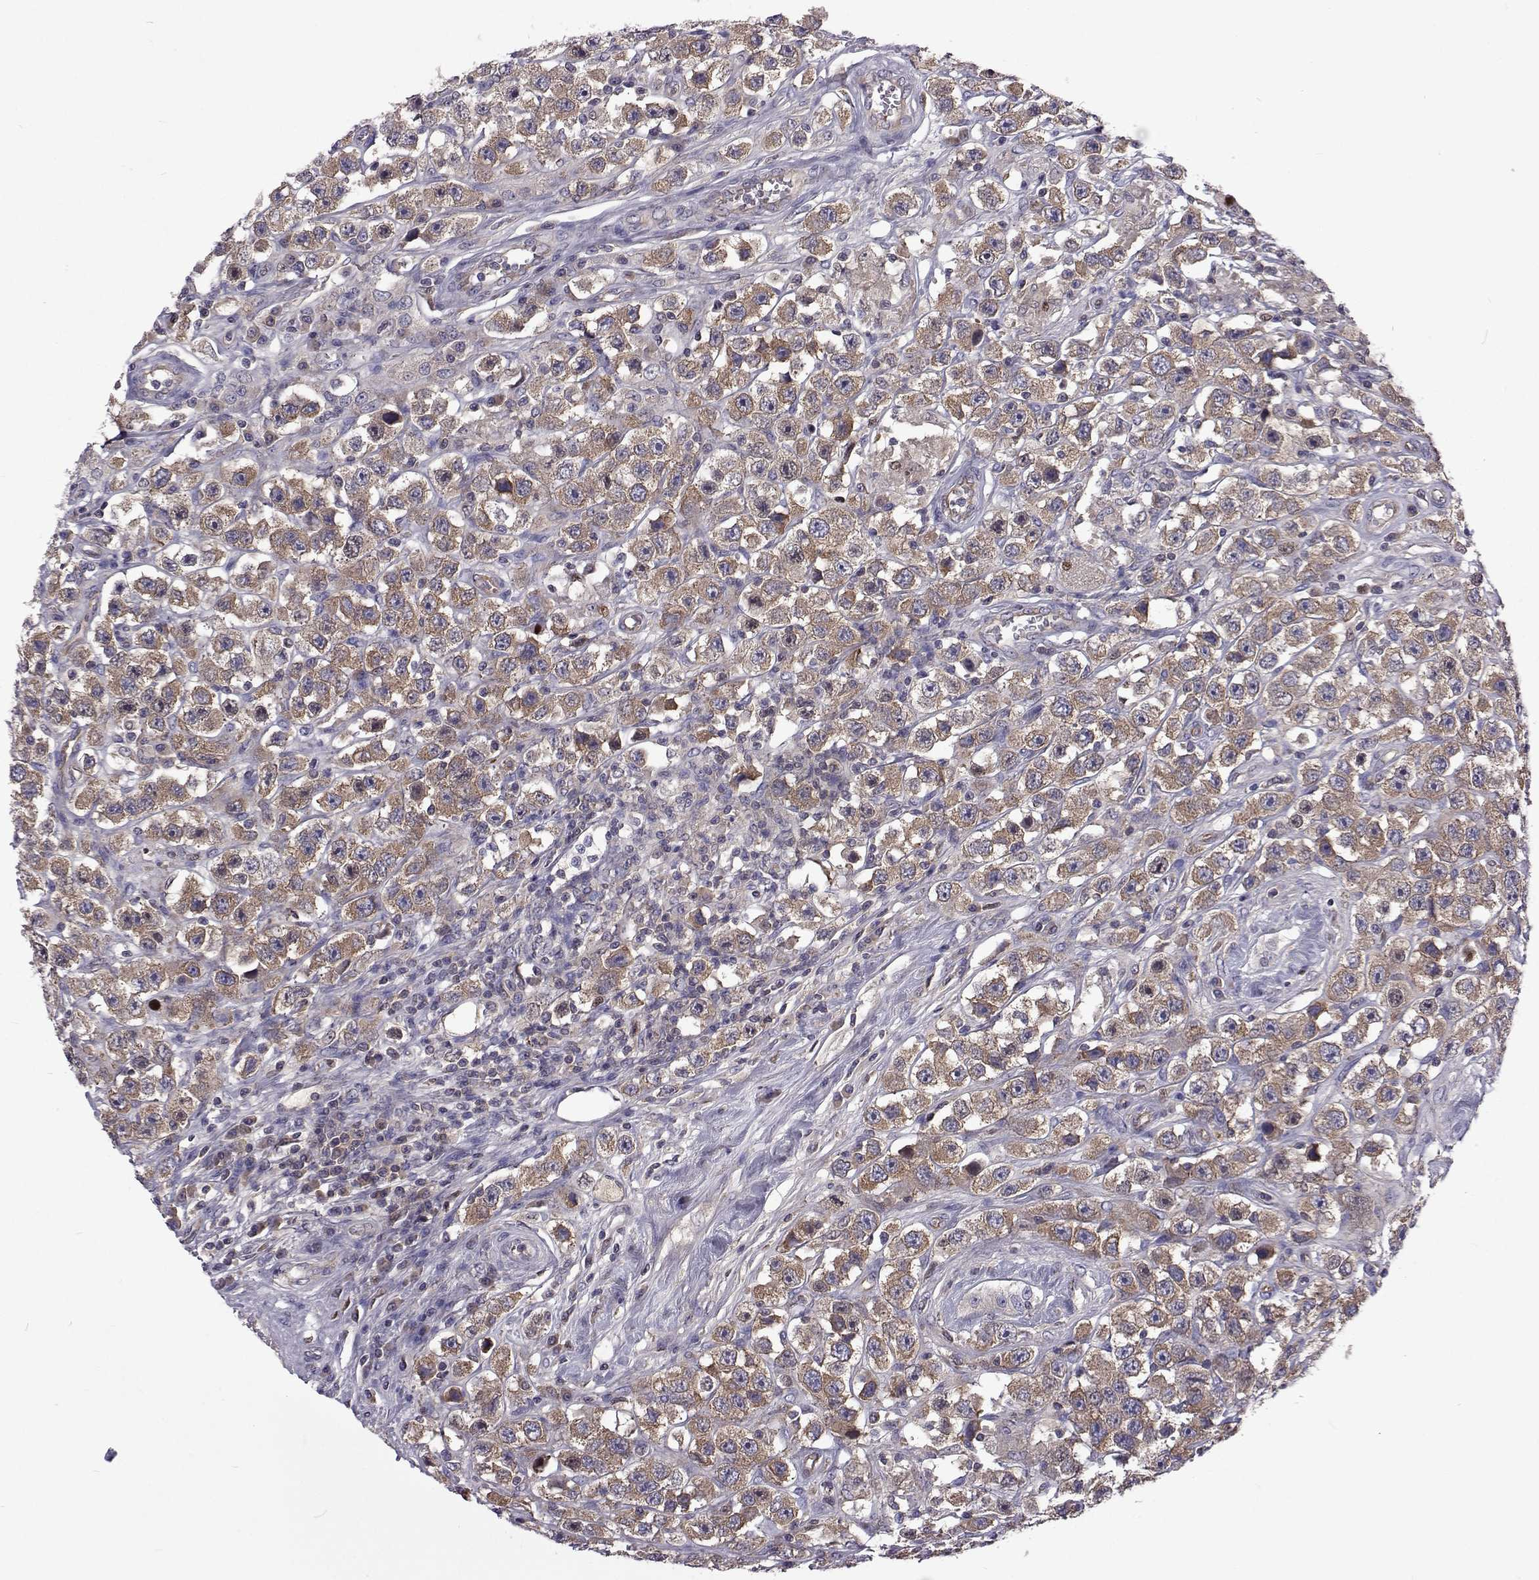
{"staining": {"intensity": "moderate", "quantity": "25%-75%", "location": "cytoplasmic/membranous"}, "tissue": "testis cancer", "cell_type": "Tumor cells", "image_type": "cancer", "snomed": [{"axis": "morphology", "description": "Seminoma, NOS"}, {"axis": "topography", "description": "Testis"}], "caption": "Immunohistochemistry (DAB) staining of human testis cancer demonstrates moderate cytoplasmic/membranous protein staining in approximately 25%-75% of tumor cells. The staining was performed using DAB, with brown indicating positive protein expression. Nuclei are stained blue with hematoxylin.", "gene": "TCF15", "patient": {"sex": "male", "age": 45}}